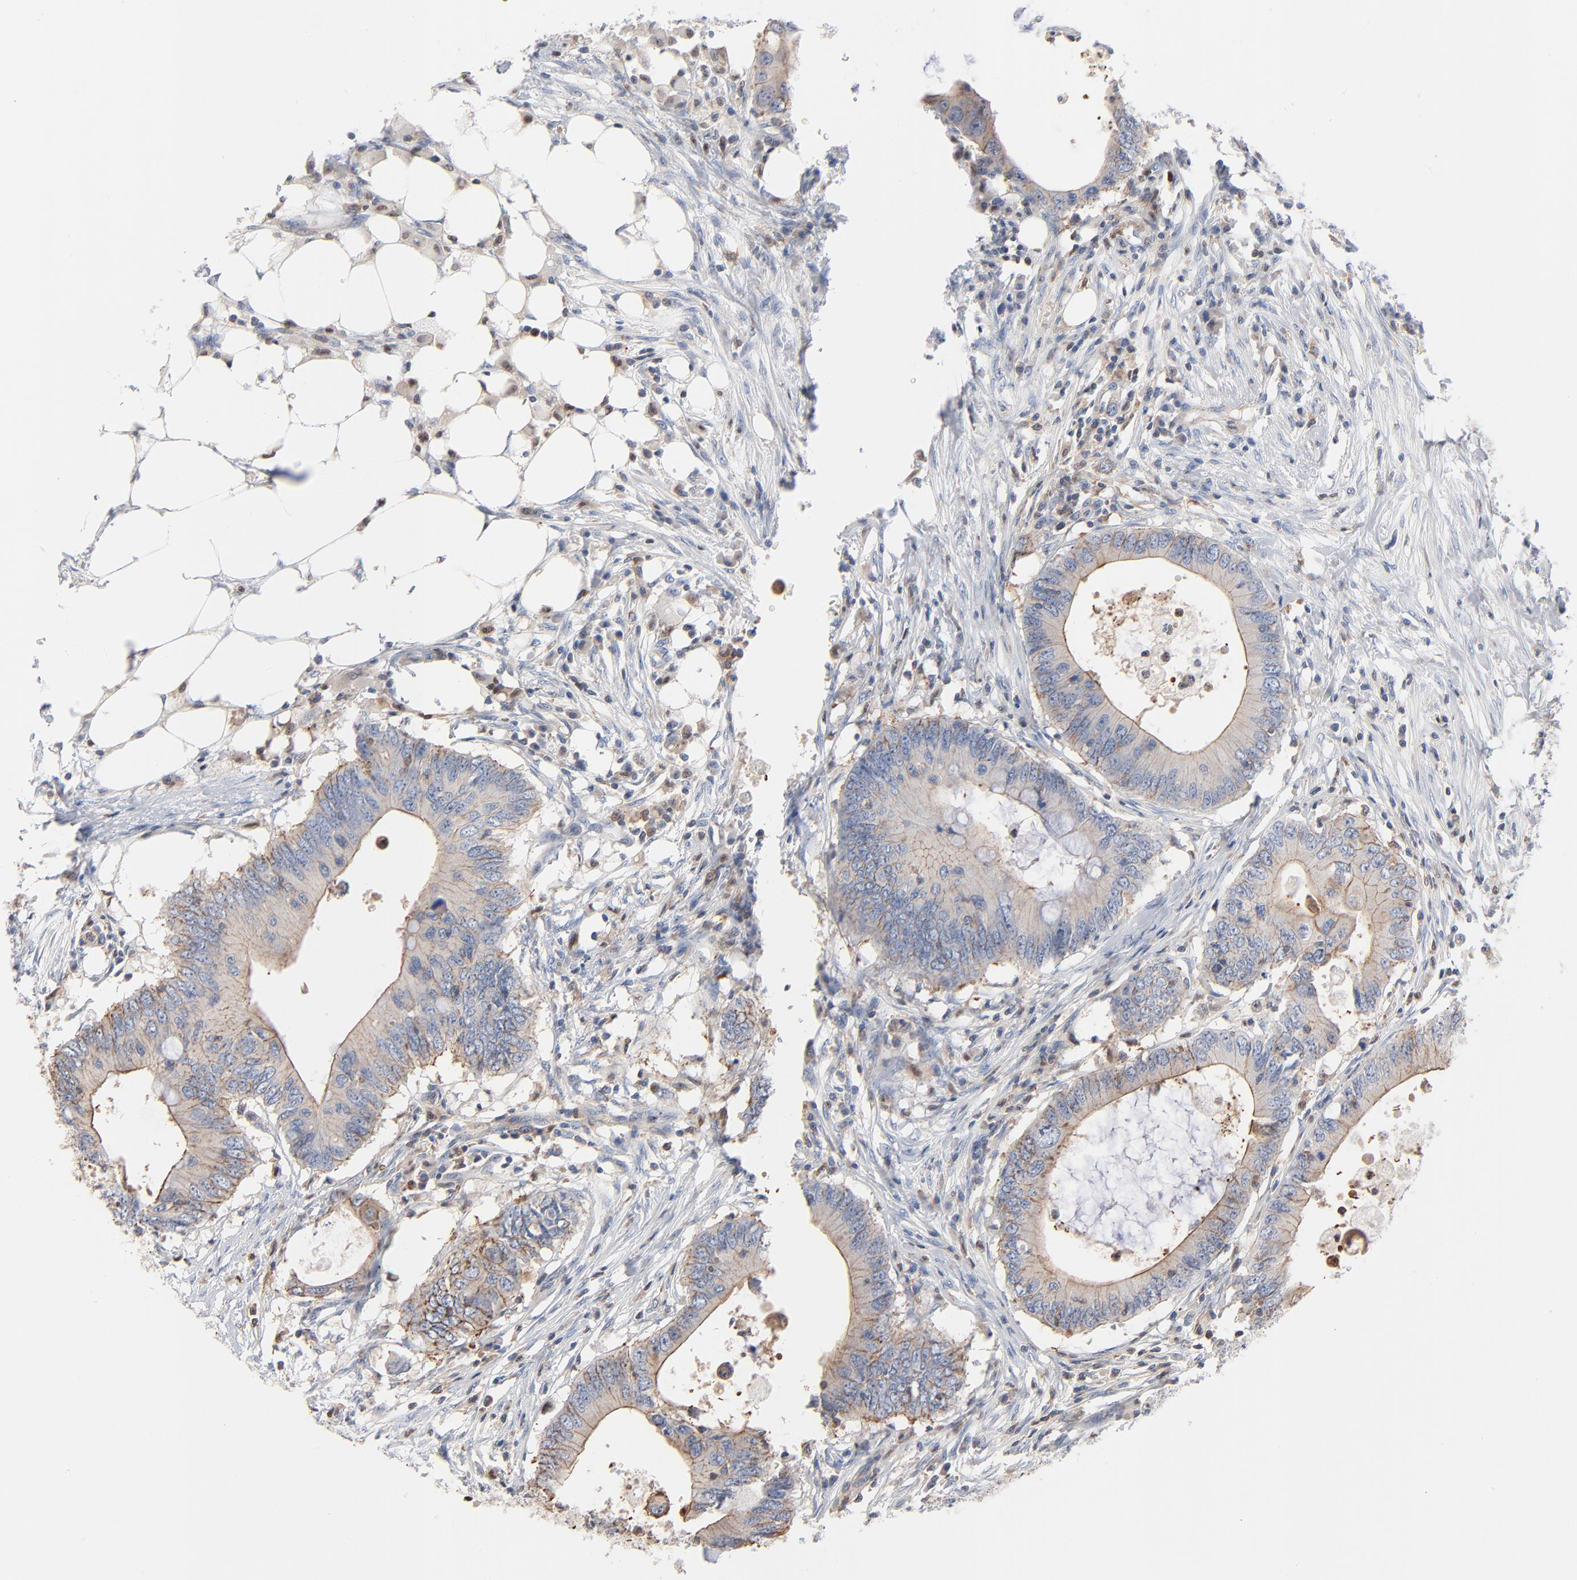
{"staining": {"intensity": "weak", "quantity": "25%-75%", "location": "cytoplasmic/membranous"}, "tissue": "colorectal cancer", "cell_type": "Tumor cells", "image_type": "cancer", "snomed": [{"axis": "morphology", "description": "Adenocarcinoma, NOS"}, {"axis": "topography", "description": "Colon"}], "caption": "A low amount of weak cytoplasmic/membranous staining is identified in about 25%-75% of tumor cells in adenocarcinoma (colorectal) tissue. (Stains: DAB in brown, nuclei in blue, Microscopy: brightfield microscopy at high magnification).", "gene": "ARHGEF6", "patient": {"sex": "male", "age": 71}}